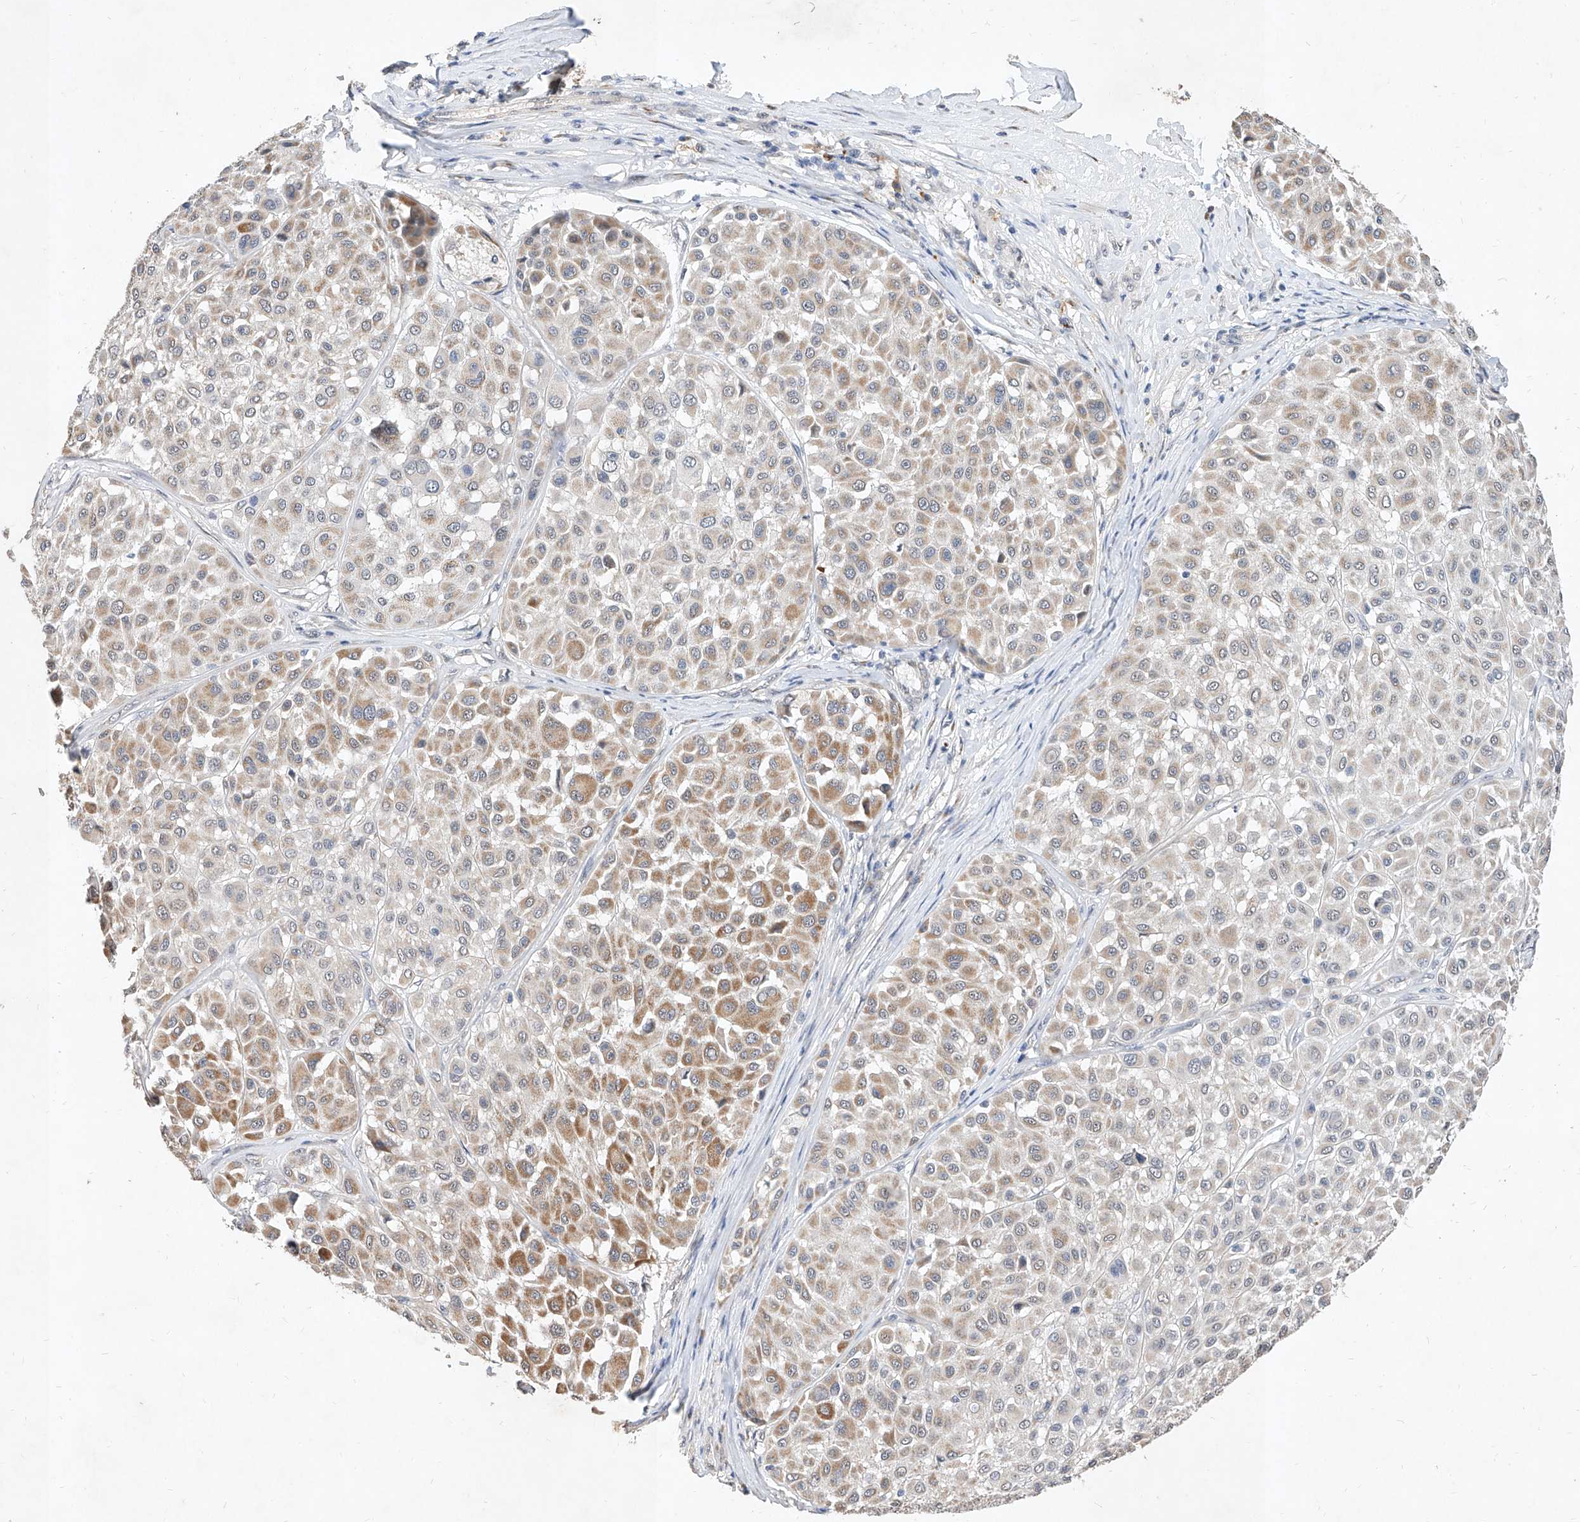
{"staining": {"intensity": "moderate", "quantity": "<25%", "location": "cytoplasmic/membranous"}, "tissue": "melanoma", "cell_type": "Tumor cells", "image_type": "cancer", "snomed": [{"axis": "morphology", "description": "Malignant melanoma, Metastatic site"}, {"axis": "topography", "description": "Soft tissue"}], "caption": "Immunohistochemical staining of melanoma displays low levels of moderate cytoplasmic/membranous staining in about <25% of tumor cells.", "gene": "MFSD4B", "patient": {"sex": "male", "age": 41}}